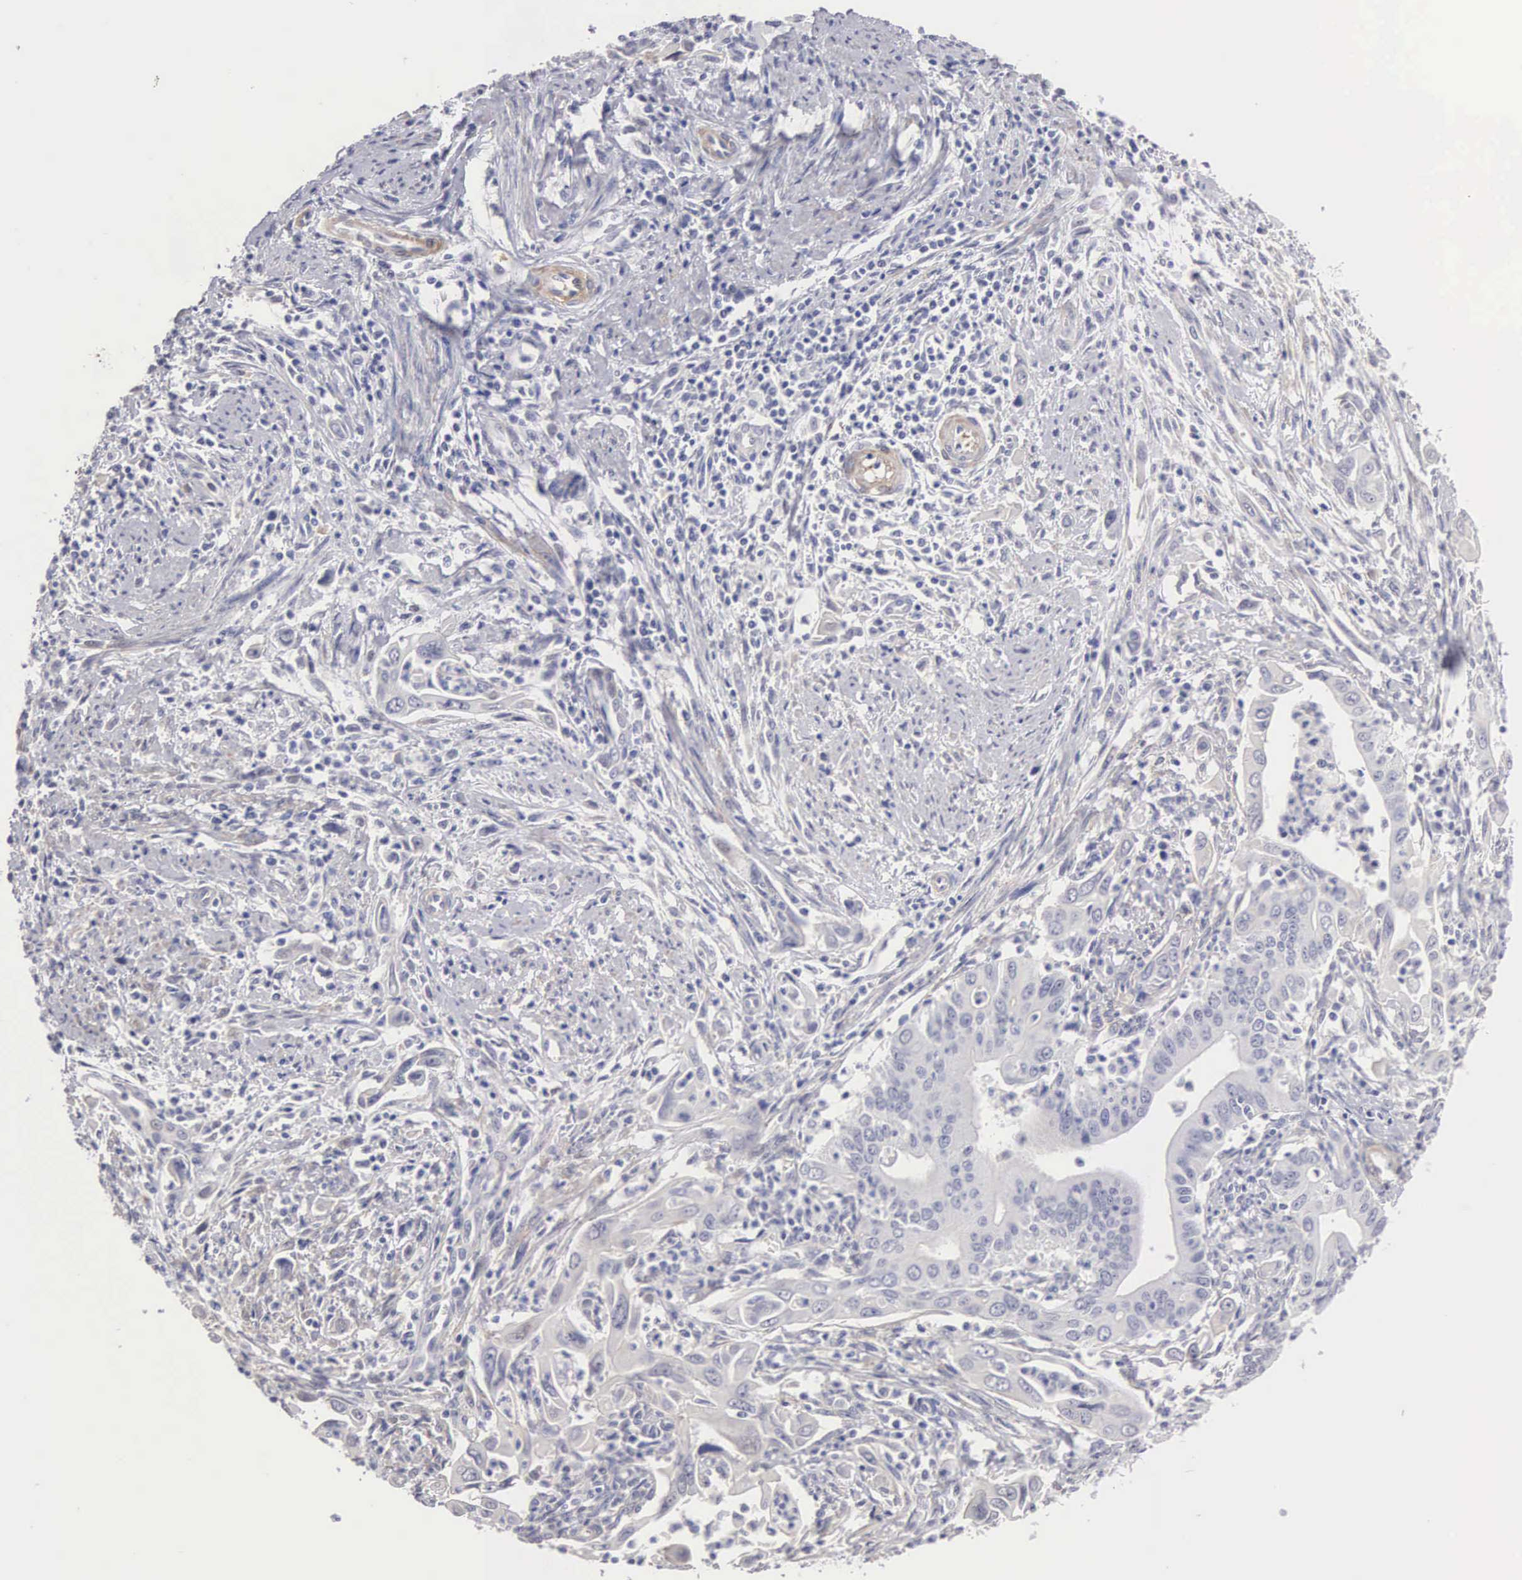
{"staining": {"intensity": "negative", "quantity": "none", "location": "none"}, "tissue": "cervical cancer", "cell_type": "Tumor cells", "image_type": "cancer", "snomed": [{"axis": "morphology", "description": "Normal tissue, NOS"}, {"axis": "morphology", "description": "Adenocarcinoma, NOS"}, {"axis": "topography", "description": "Cervix"}], "caption": "There is no significant staining in tumor cells of cervical cancer (adenocarcinoma). (DAB IHC with hematoxylin counter stain).", "gene": "ELFN2", "patient": {"sex": "female", "age": 34}}